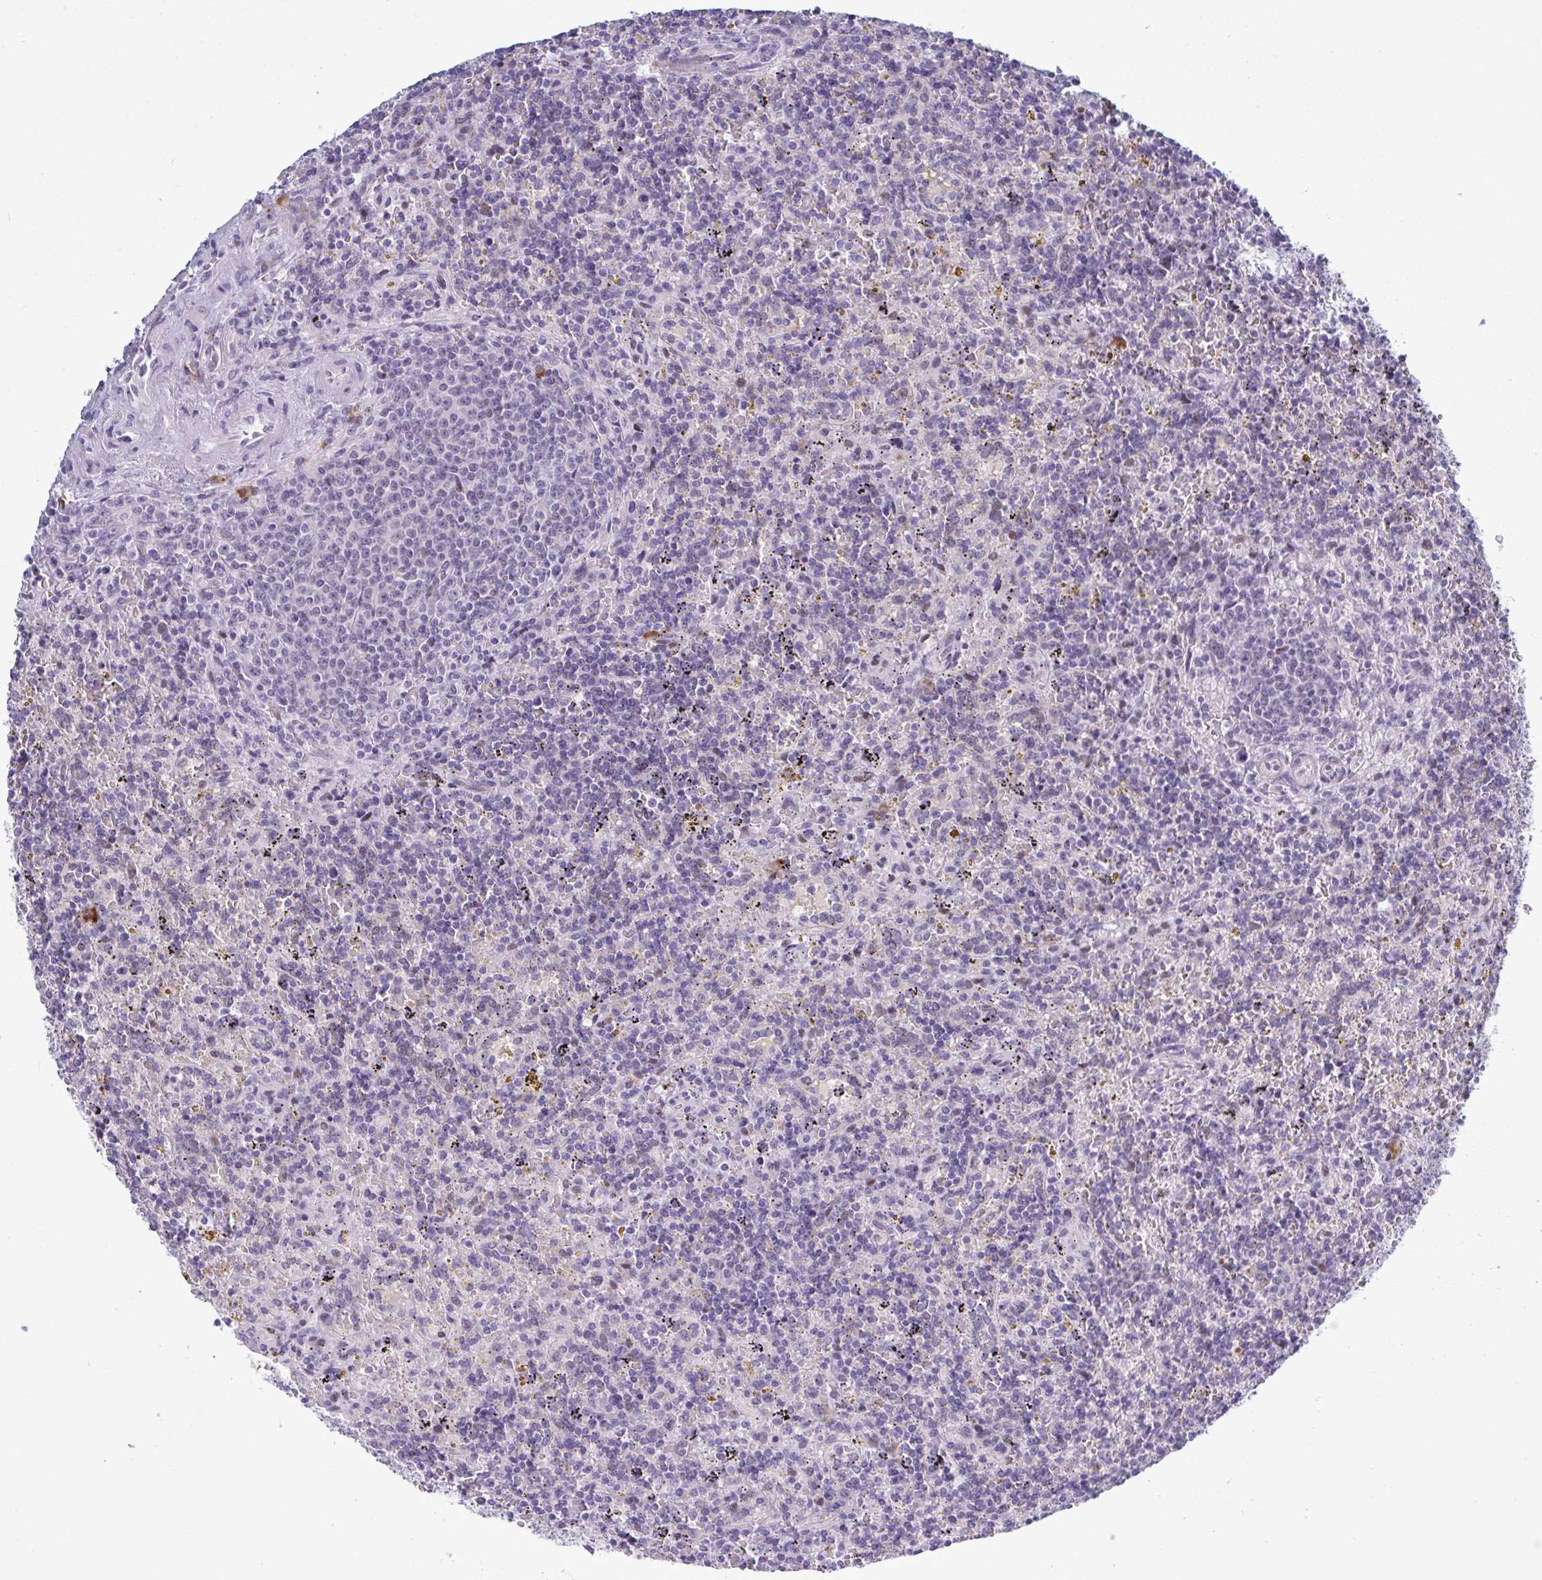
{"staining": {"intensity": "negative", "quantity": "none", "location": "none"}, "tissue": "lymphoma", "cell_type": "Tumor cells", "image_type": "cancer", "snomed": [{"axis": "morphology", "description": "Malignant lymphoma, non-Hodgkin's type, Low grade"}, {"axis": "topography", "description": "Spleen"}], "caption": "An immunohistochemistry (IHC) micrograph of malignant lymphoma, non-Hodgkin's type (low-grade) is shown. There is no staining in tumor cells of malignant lymphoma, non-Hodgkin's type (low-grade).", "gene": "TAB1", "patient": {"sex": "male", "age": 67}}